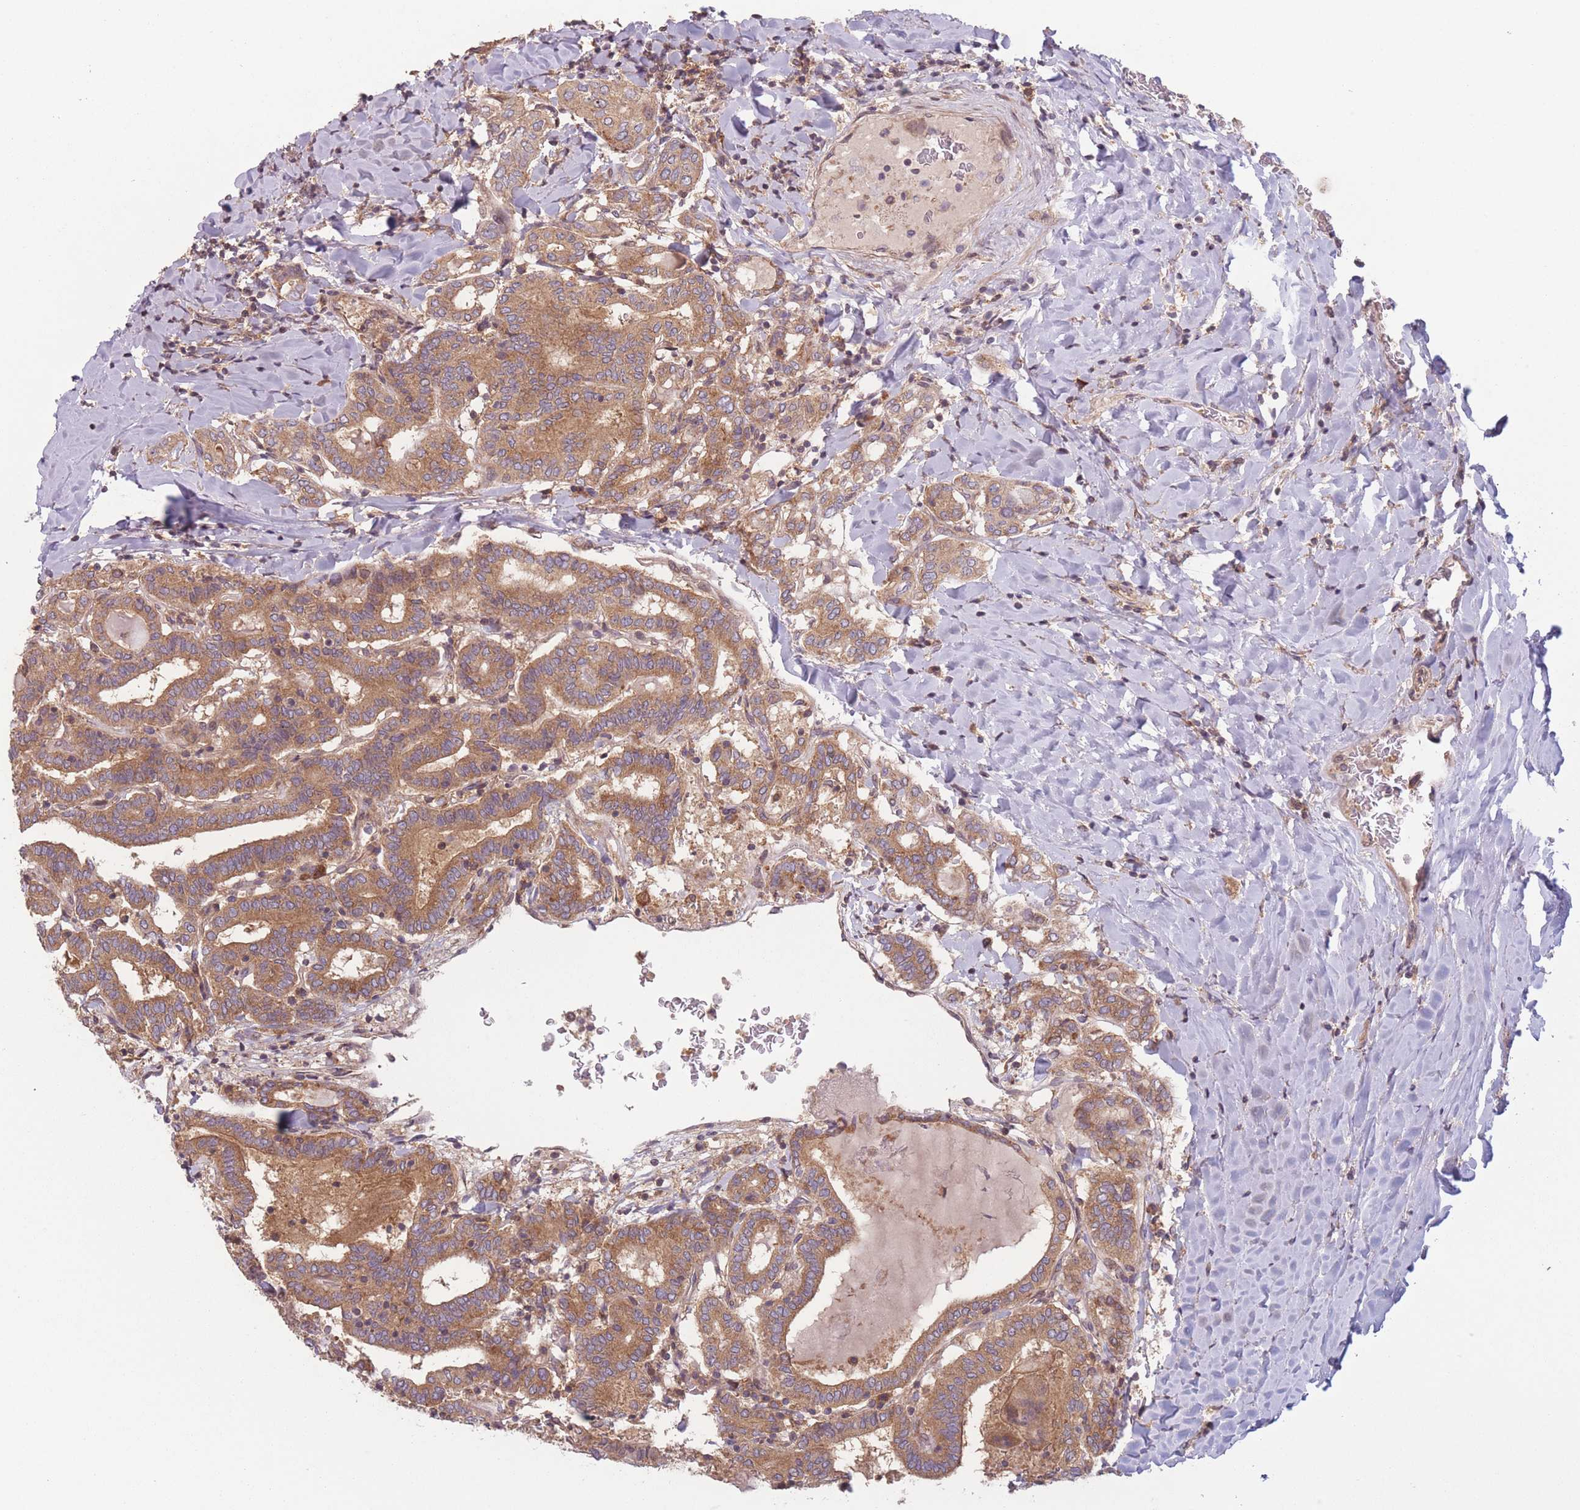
{"staining": {"intensity": "moderate", "quantity": ">75%", "location": "cytoplasmic/membranous"}, "tissue": "thyroid cancer", "cell_type": "Tumor cells", "image_type": "cancer", "snomed": [{"axis": "morphology", "description": "Papillary adenocarcinoma, NOS"}, {"axis": "topography", "description": "Thyroid gland"}], "caption": "This micrograph reveals thyroid cancer (papillary adenocarcinoma) stained with immunohistochemistry to label a protein in brown. The cytoplasmic/membranous of tumor cells show moderate positivity for the protein. Nuclei are counter-stained blue.", "gene": "WASHC2A", "patient": {"sex": "female", "age": 72}}